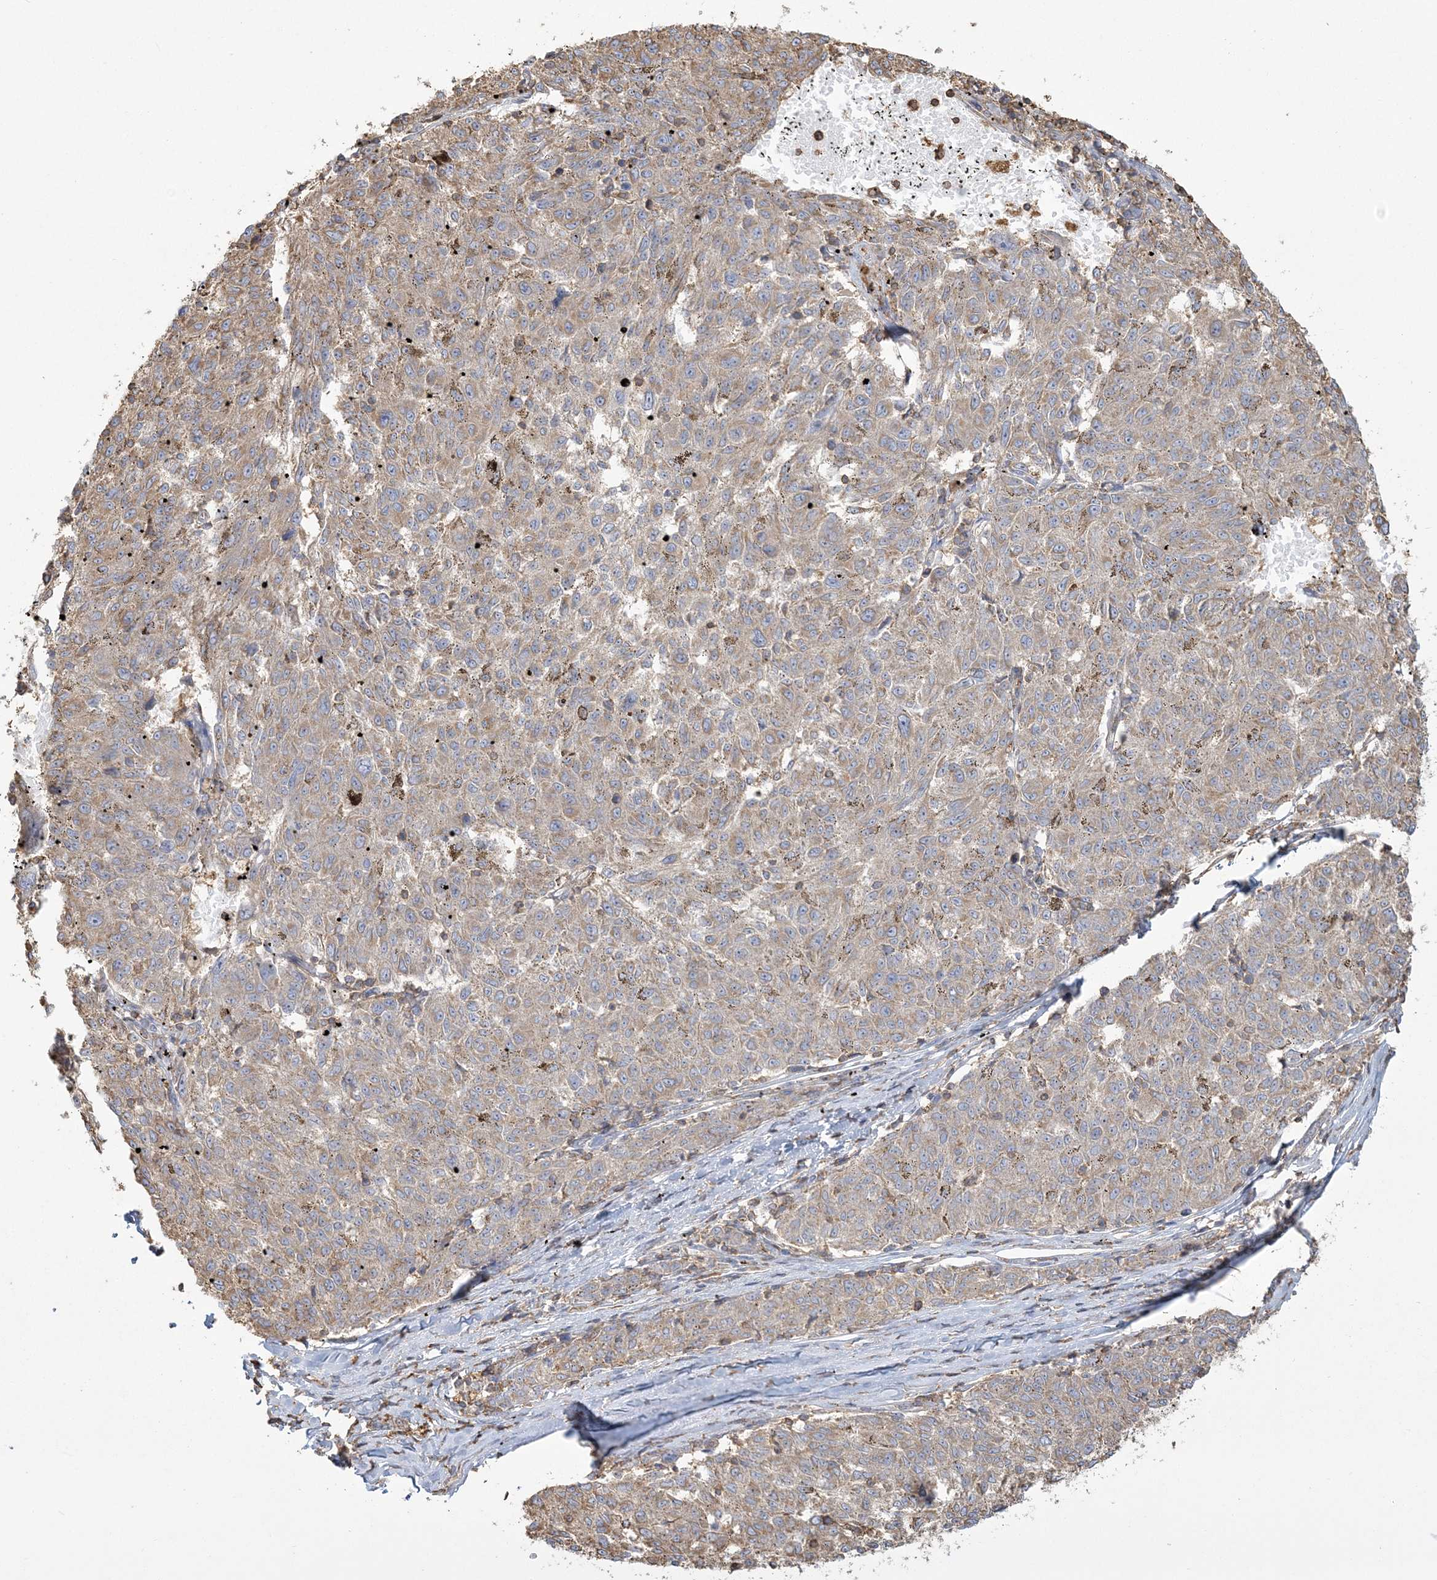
{"staining": {"intensity": "weak", "quantity": ">75%", "location": "cytoplasmic/membranous"}, "tissue": "melanoma", "cell_type": "Tumor cells", "image_type": "cancer", "snomed": [{"axis": "morphology", "description": "Malignant melanoma, NOS"}, {"axis": "topography", "description": "Skin"}], "caption": "IHC of malignant melanoma reveals low levels of weak cytoplasmic/membranous expression in about >75% of tumor cells.", "gene": "ANKS1A", "patient": {"sex": "female", "age": 72}}